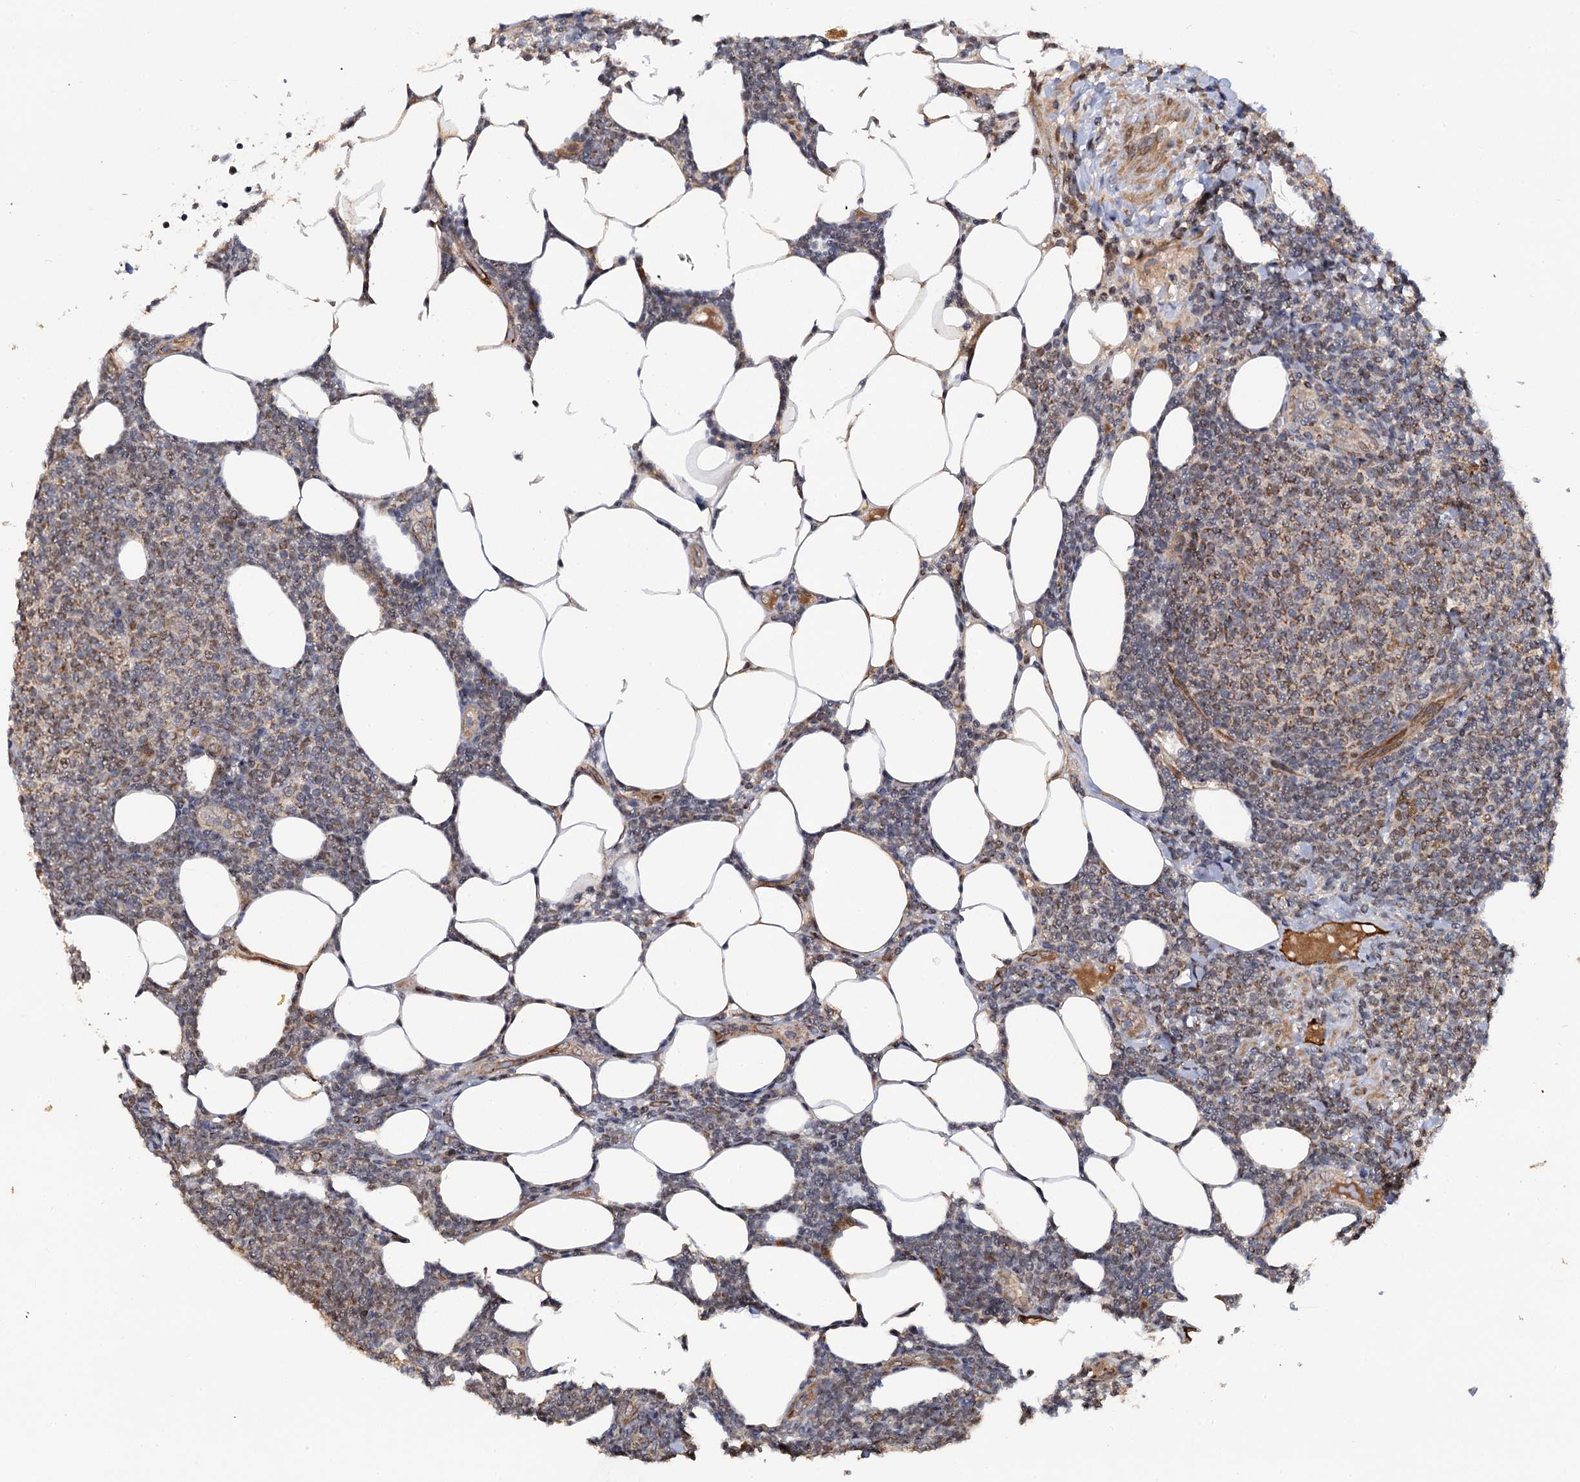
{"staining": {"intensity": "moderate", "quantity": "25%-75%", "location": "cytoplasmic/membranous,nuclear"}, "tissue": "lymphoma", "cell_type": "Tumor cells", "image_type": "cancer", "snomed": [{"axis": "morphology", "description": "Malignant lymphoma, non-Hodgkin's type, Low grade"}, {"axis": "topography", "description": "Lymph node"}], "caption": "The histopathology image demonstrates immunohistochemical staining of lymphoma. There is moderate cytoplasmic/membranous and nuclear positivity is present in approximately 25%-75% of tumor cells. (IHC, brightfield microscopy, high magnification).", "gene": "LRRC63", "patient": {"sex": "male", "age": 66}}